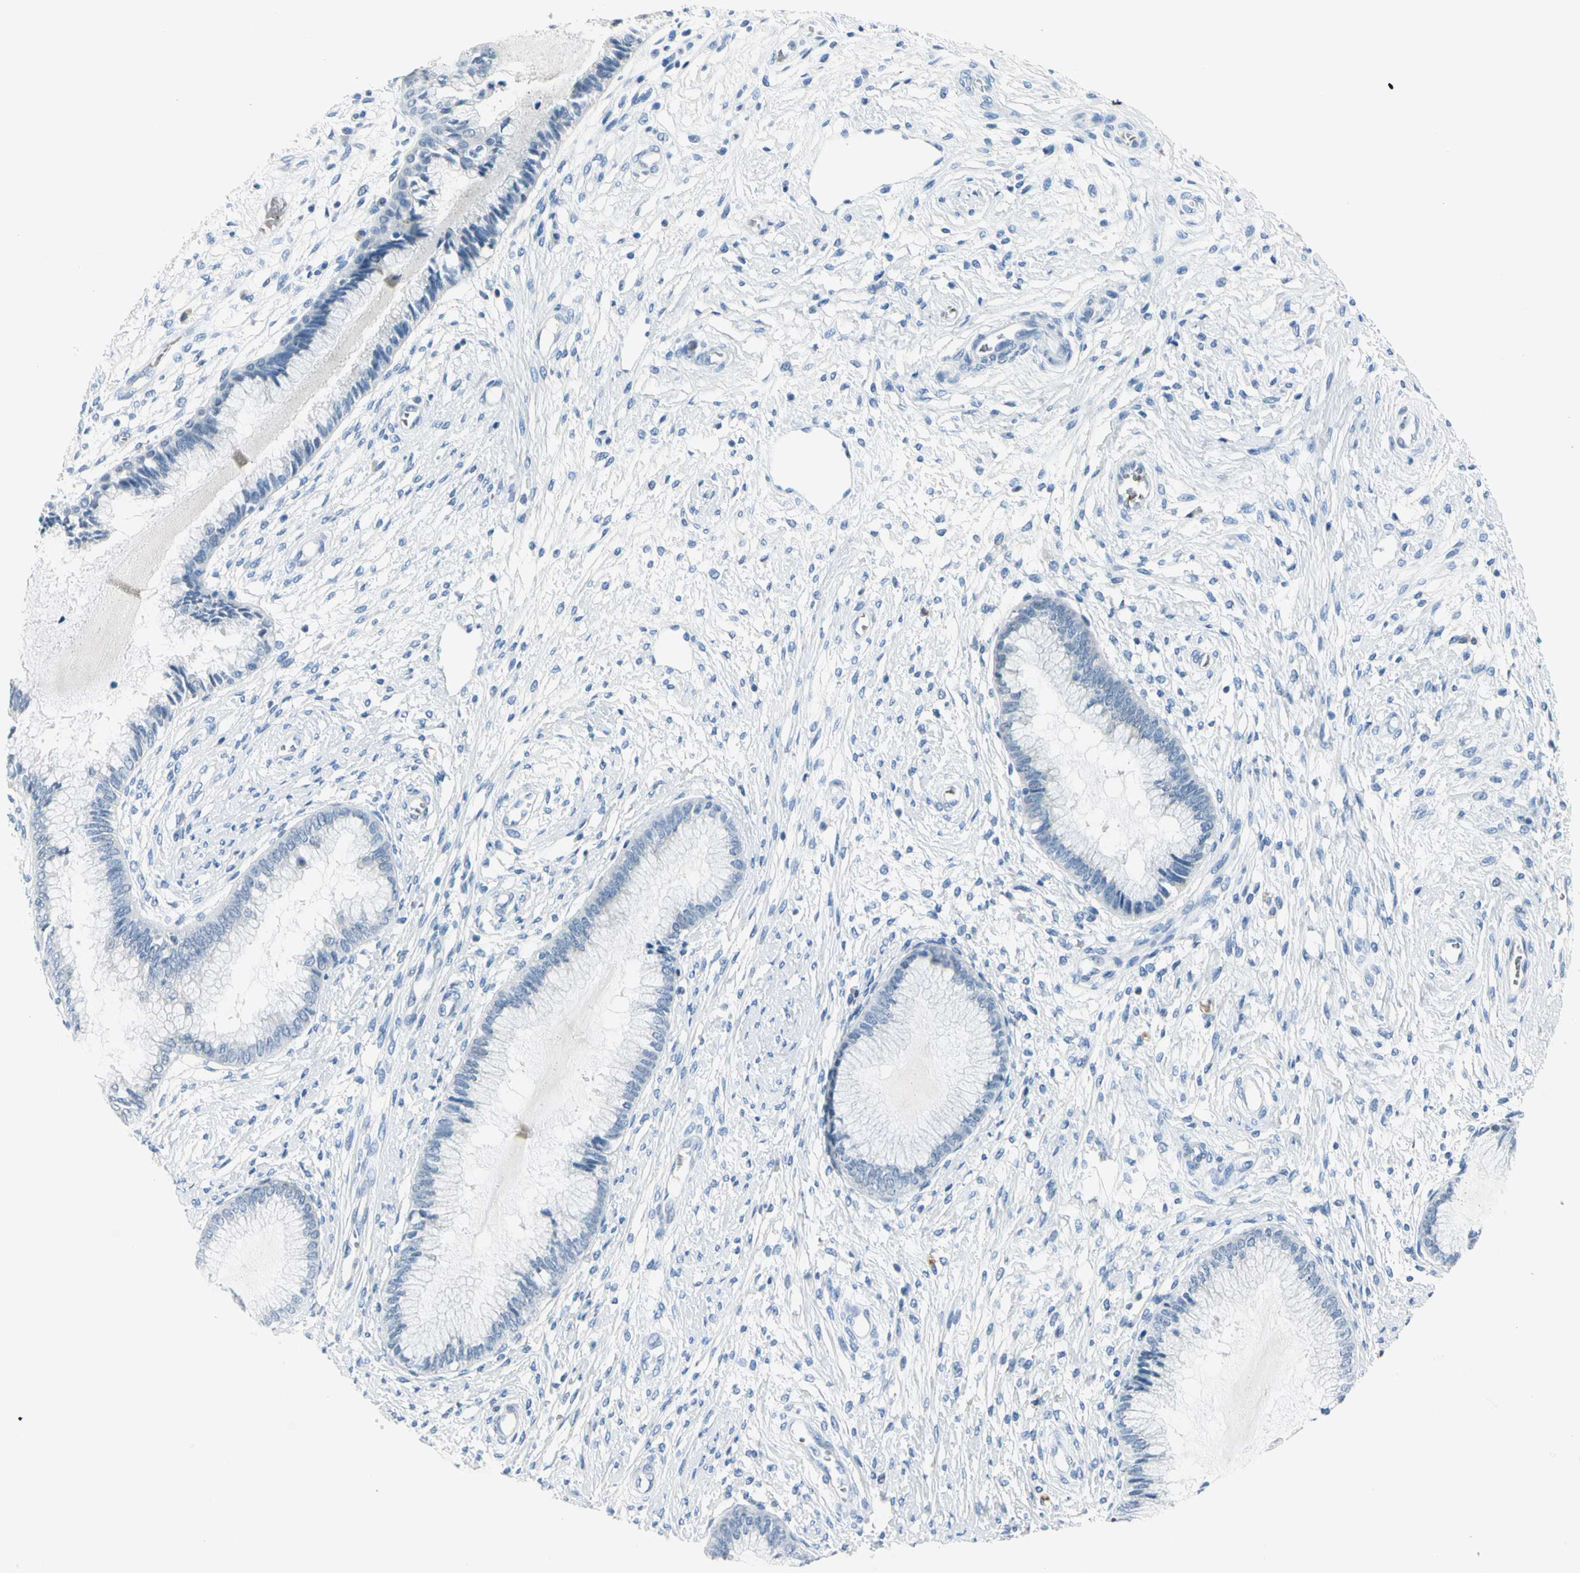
{"staining": {"intensity": "negative", "quantity": "none", "location": "none"}, "tissue": "cervix", "cell_type": "Glandular cells", "image_type": "normal", "snomed": [{"axis": "morphology", "description": "Normal tissue, NOS"}, {"axis": "topography", "description": "Cervix"}], "caption": "High power microscopy histopathology image of an IHC micrograph of unremarkable cervix, revealing no significant staining in glandular cells.", "gene": "CA1", "patient": {"sex": "female", "age": 27}}